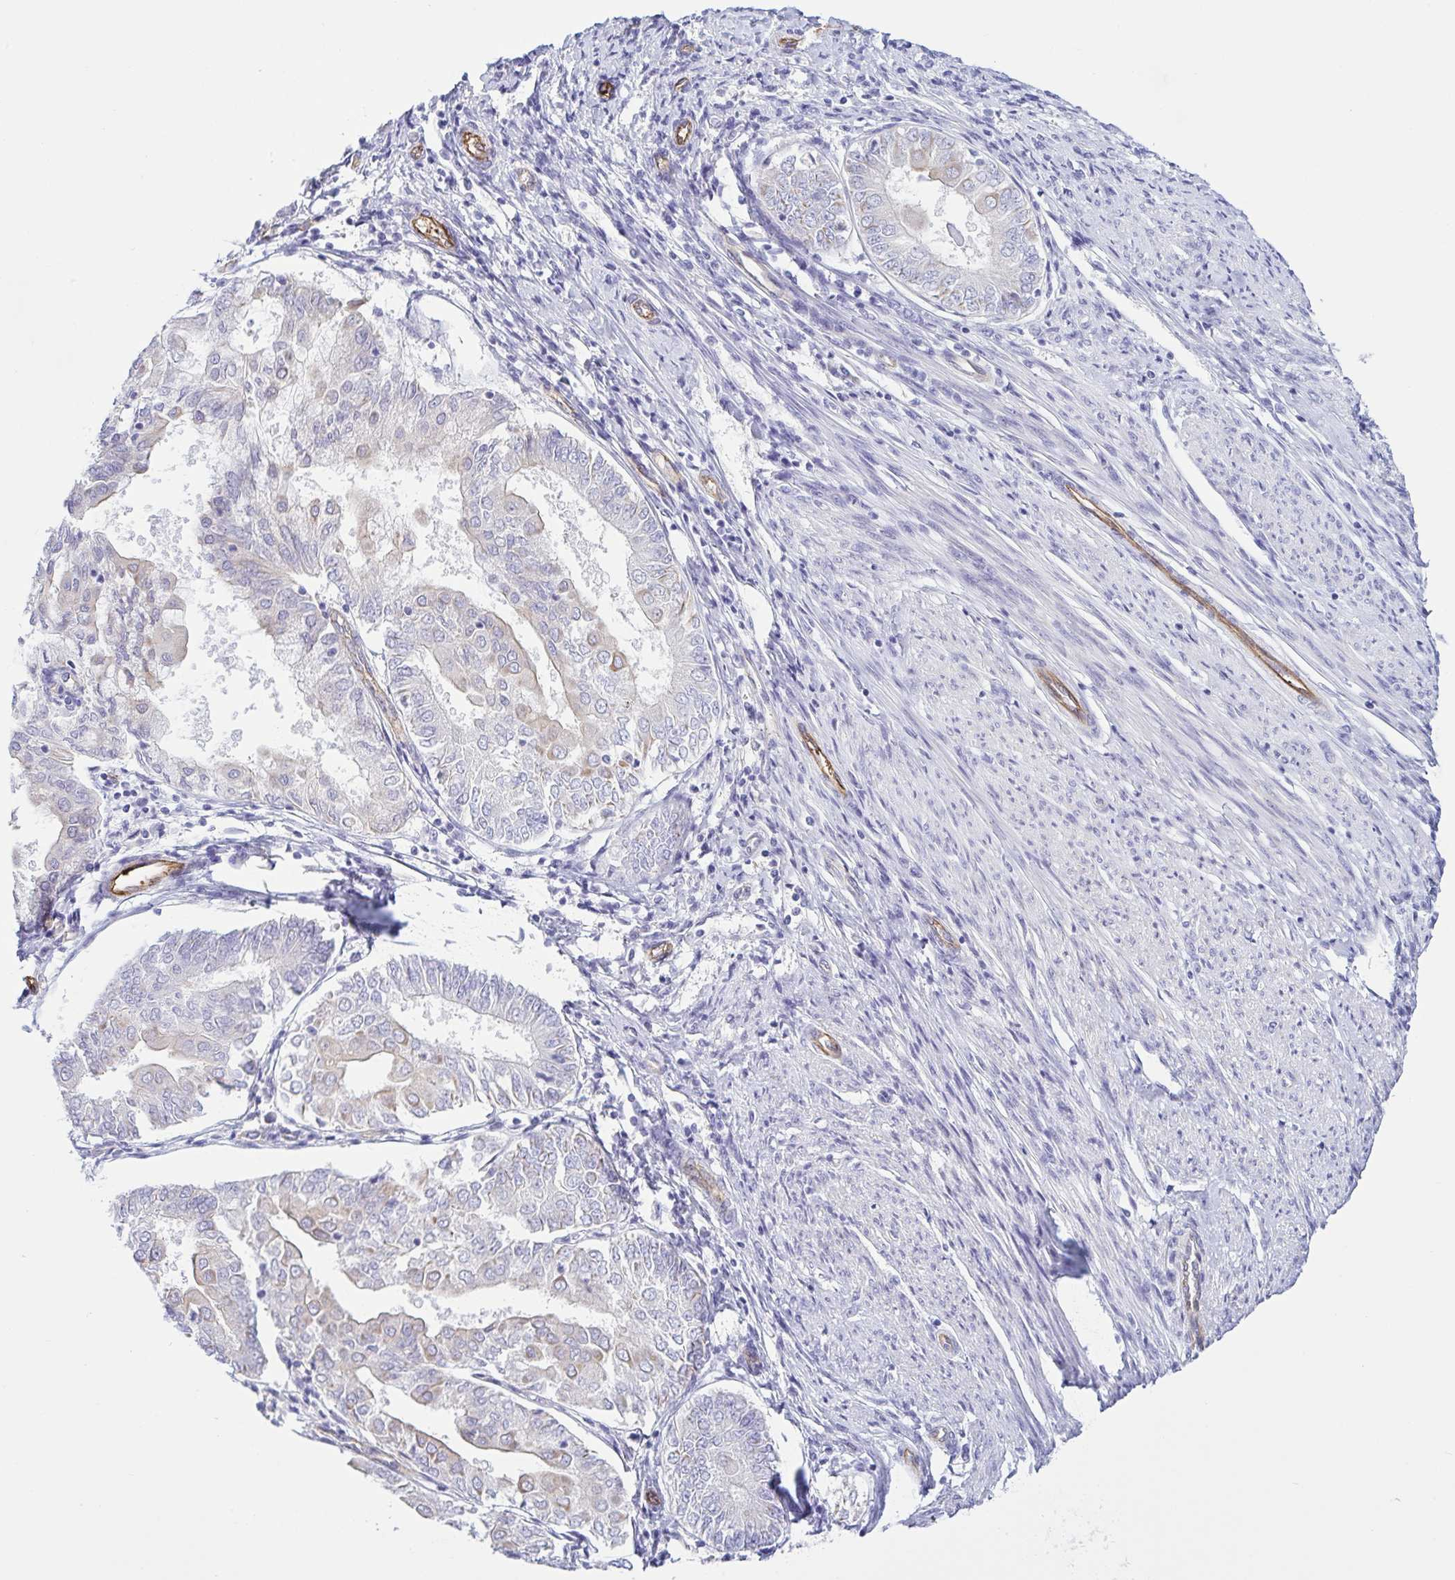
{"staining": {"intensity": "negative", "quantity": "none", "location": "none"}, "tissue": "endometrial cancer", "cell_type": "Tumor cells", "image_type": "cancer", "snomed": [{"axis": "morphology", "description": "Adenocarcinoma, NOS"}, {"axis": "topography", "description": "Endometrium"}], "caption": "Tumor cells show no significant positivity in endometrial adenocarcinoma. (DAB IHC visualized using brightfield microscopy, high magnification).", "gene": "TNNI2", "patient": {"sex": "female", "age": 68}}